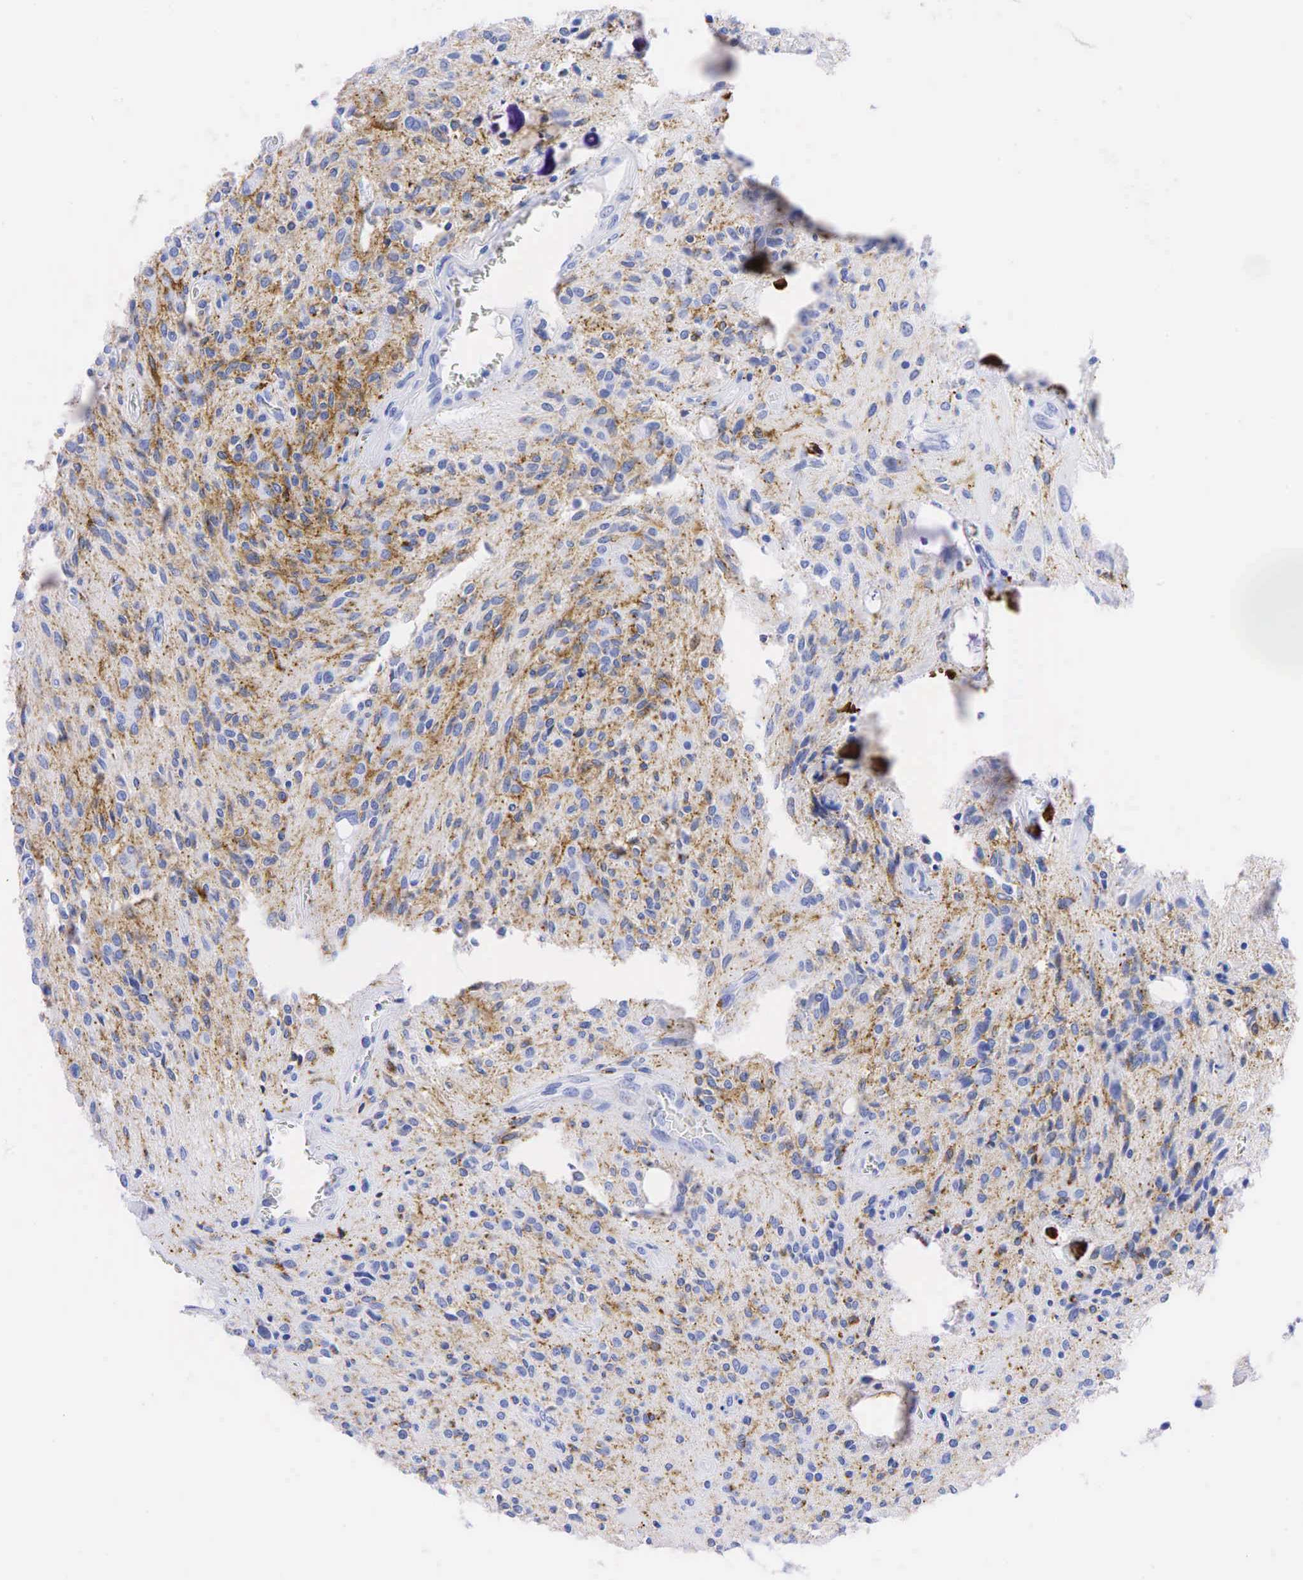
{"staining": {"intensity": "negative", "quantity": "none", "location": "none"}, "tissue": "glioma", "cell_type": "Tumor cells", "image_type": "cancer", "snomed": [{"axis": "morphology", "description": "Glioma, malignant, Low grade"}, {"axis": "topography", "description": "Brain"}], "caption": "High magnification brightfield microscopy of malignant low-grade glioma stained with DAB (3,3'-diaminobenzidine) (brown) and counterstained with hematoxylin (blue): tumor cells show no significant staining.", "gene": "CHGA", "patient": {"sex": "female", "age": 15}}